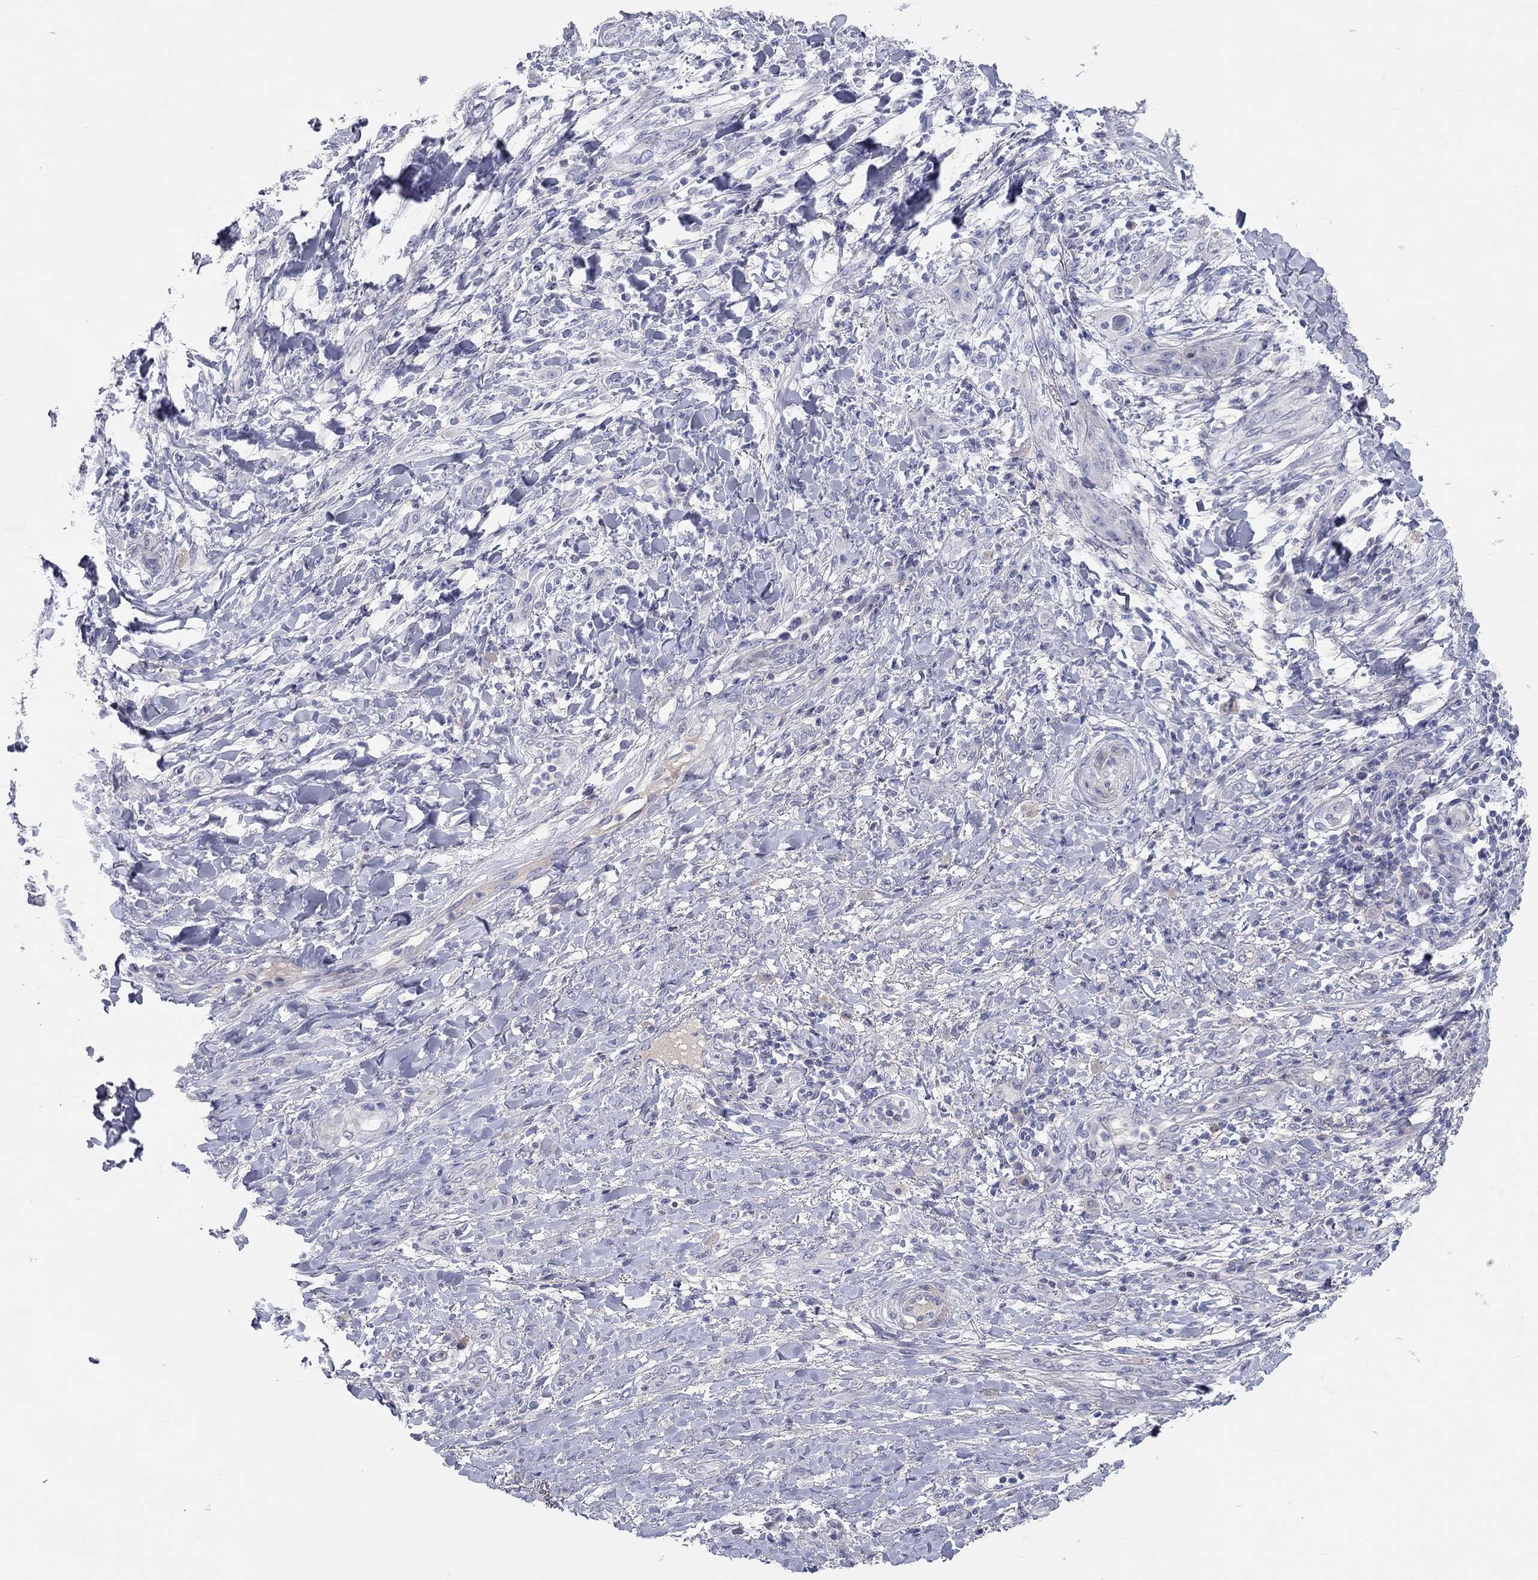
{"staining": {"intensity": "negative", "quantity": "none", "location": "none"}, "tissue": "skin cancer", "cell_type": "Tumor cells", "image_type": "cancer", "snomed": [{"axis": "morphology", "description": "Squamous cell carcinoma, NOS"}, {"axis": "topography", "description": "Skin"}], "caption": "Protein analysis of squamous cell carcinoma (skin) demonstrates no significant staining in tumor cells. (DAB IHC, high magnification).", "gene": "ST7L", "patient": {"sex": "male", "age": 62}}